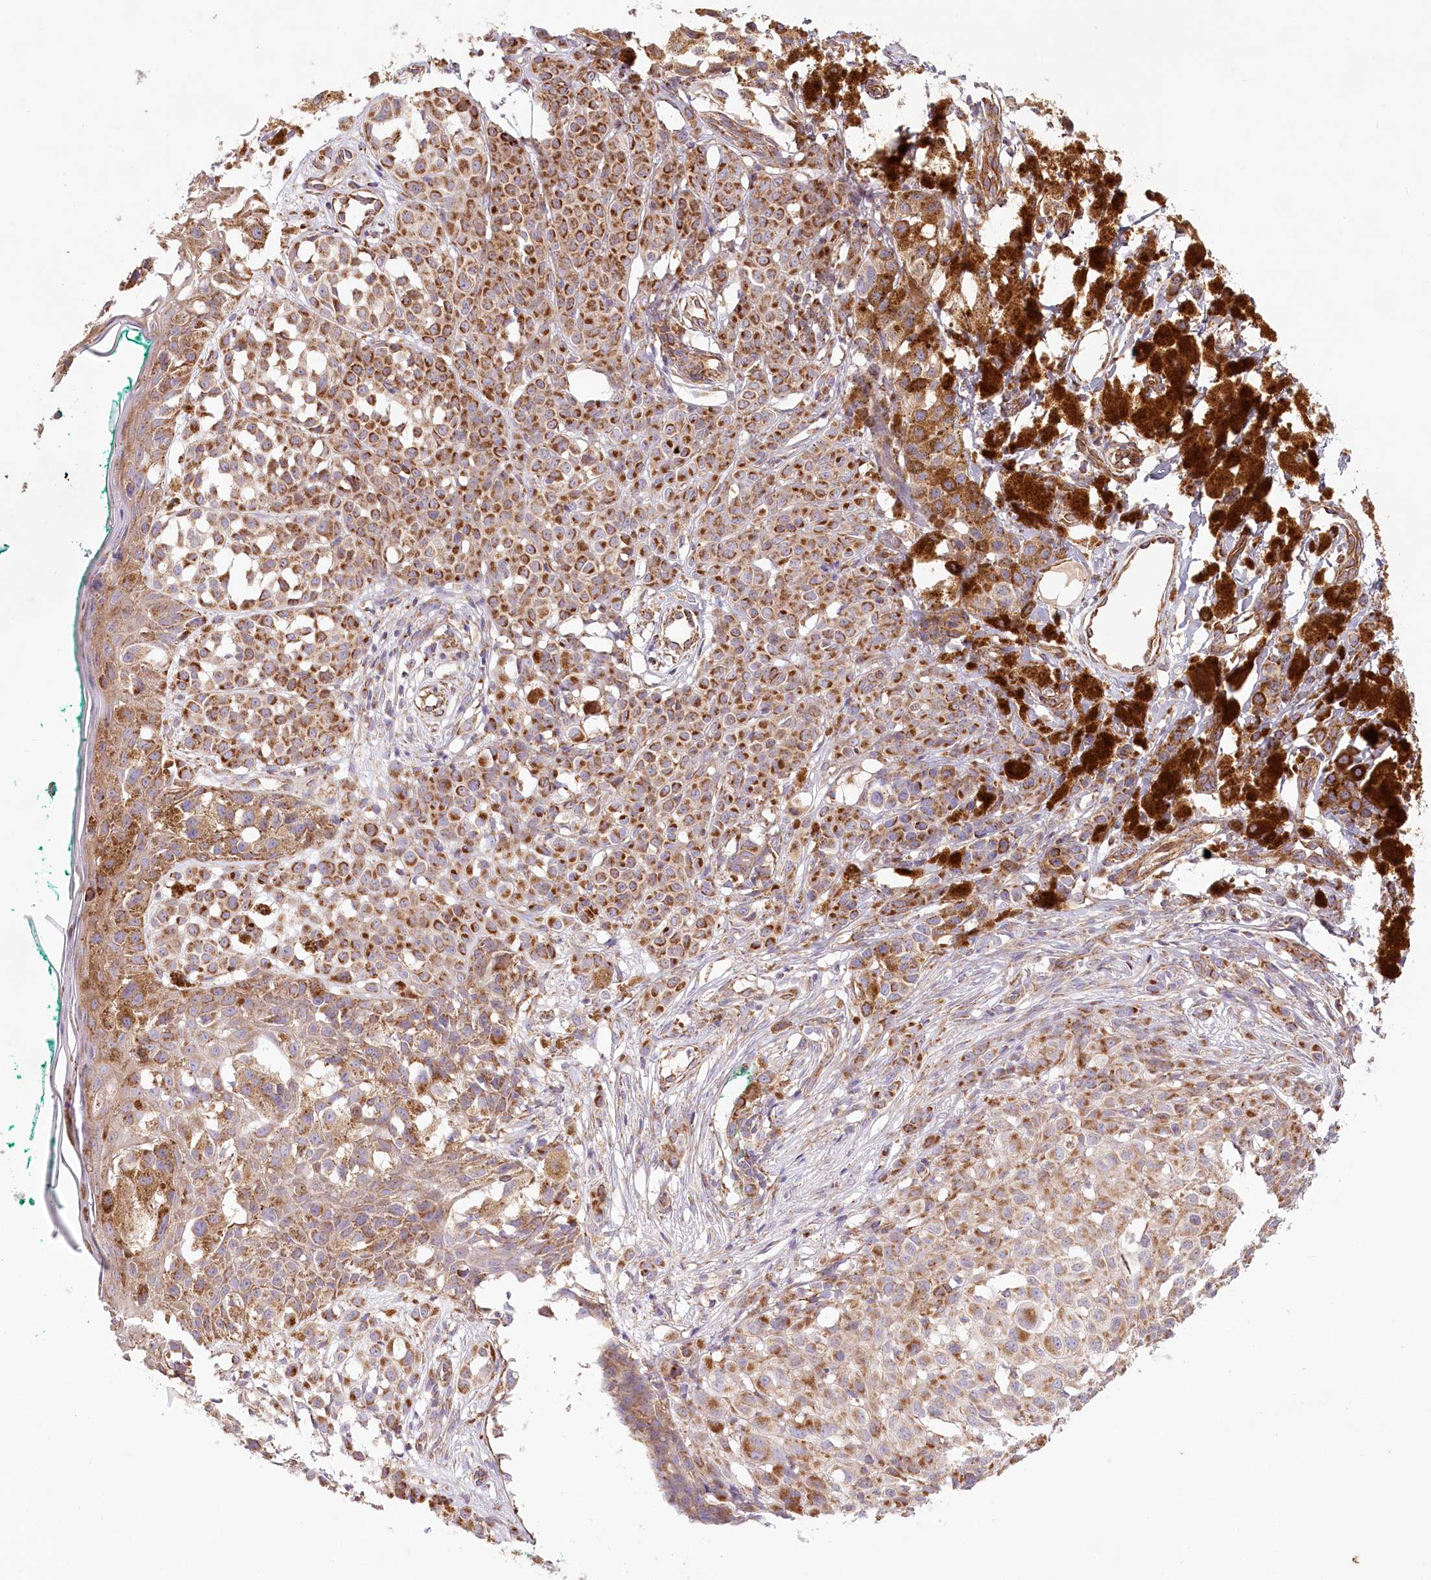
{"staining": {"intensity": "strong", "quantity": ">75%", "location": "cytoplasmic/membranous"}, "tissue": "melanoma", "cell_type": "Tumor cells", "image_type": "cancer", "snomed": [{"axis": "morphology", "description": "Malignant melanoma, NOS"}, {"axis": "topography", "description": "Skin of leg"}], "caption": "Immunohistochemical staining of melanoma demonstrates high levels of strong cytoplasmic/membranous expression in approximately >75% of tumor cells.", "gene": "UMPS", "patient": {"sex": "female", "age": 72}}